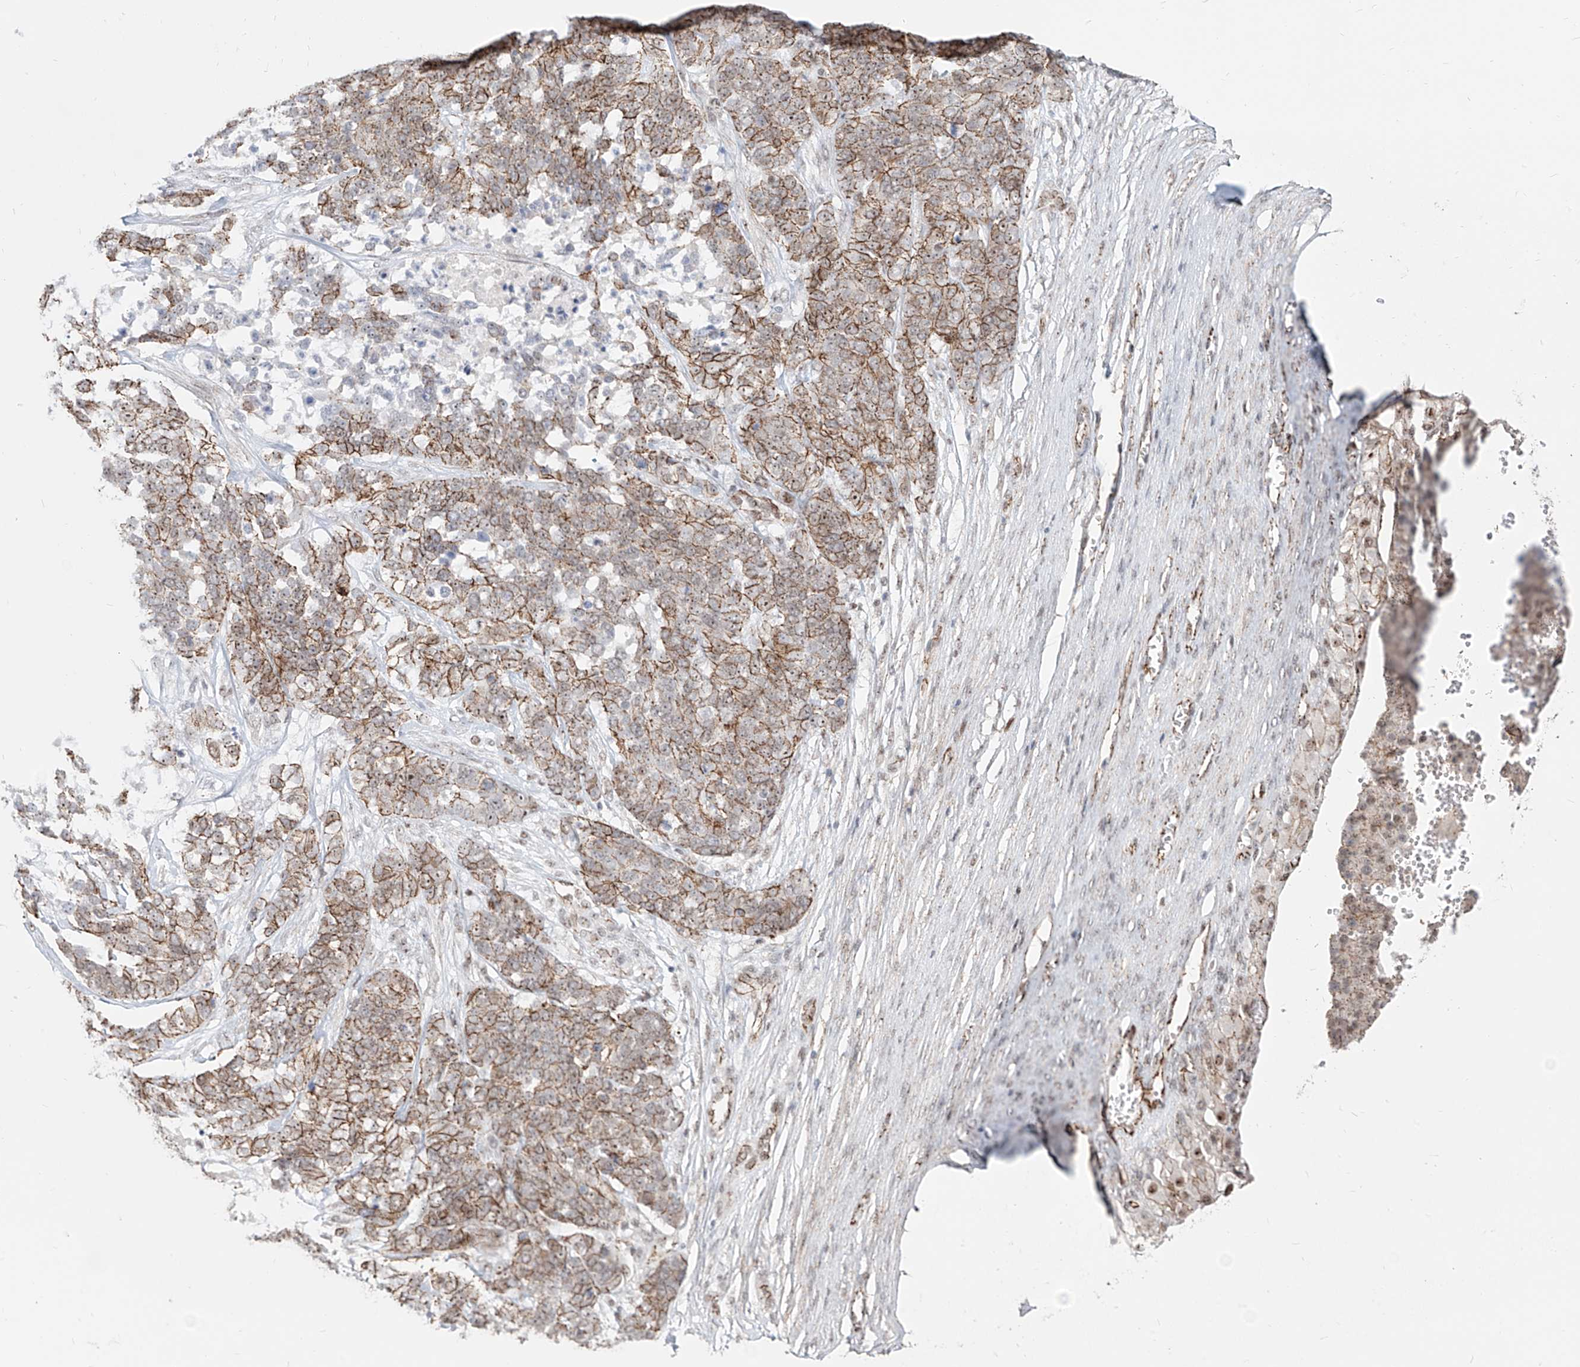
{"staining": {"intensity": "moderate", "quantity": "25%-75%", "location": "cytoplasmic/membranous"}, "tissue": "ovarian cancer", "cell_type": "Tumor cells", "image_type": "cancer", "snomed": [{"axis": "morphology", "description": "Cystadenocarcinoma, serous, NOS"}, {"axis": "topography", "description": "Ovary"}], "caption": "This histopathology image demonstrates IHC staining of human ovarian cancer (serous cystadenocarcinoma), with medium moderate cytoplasmic/membranous expression in approximately 25%-75% of tumor cells.", "gene": "ZNF710", "patient": {"sex": "female", "age": 44}}